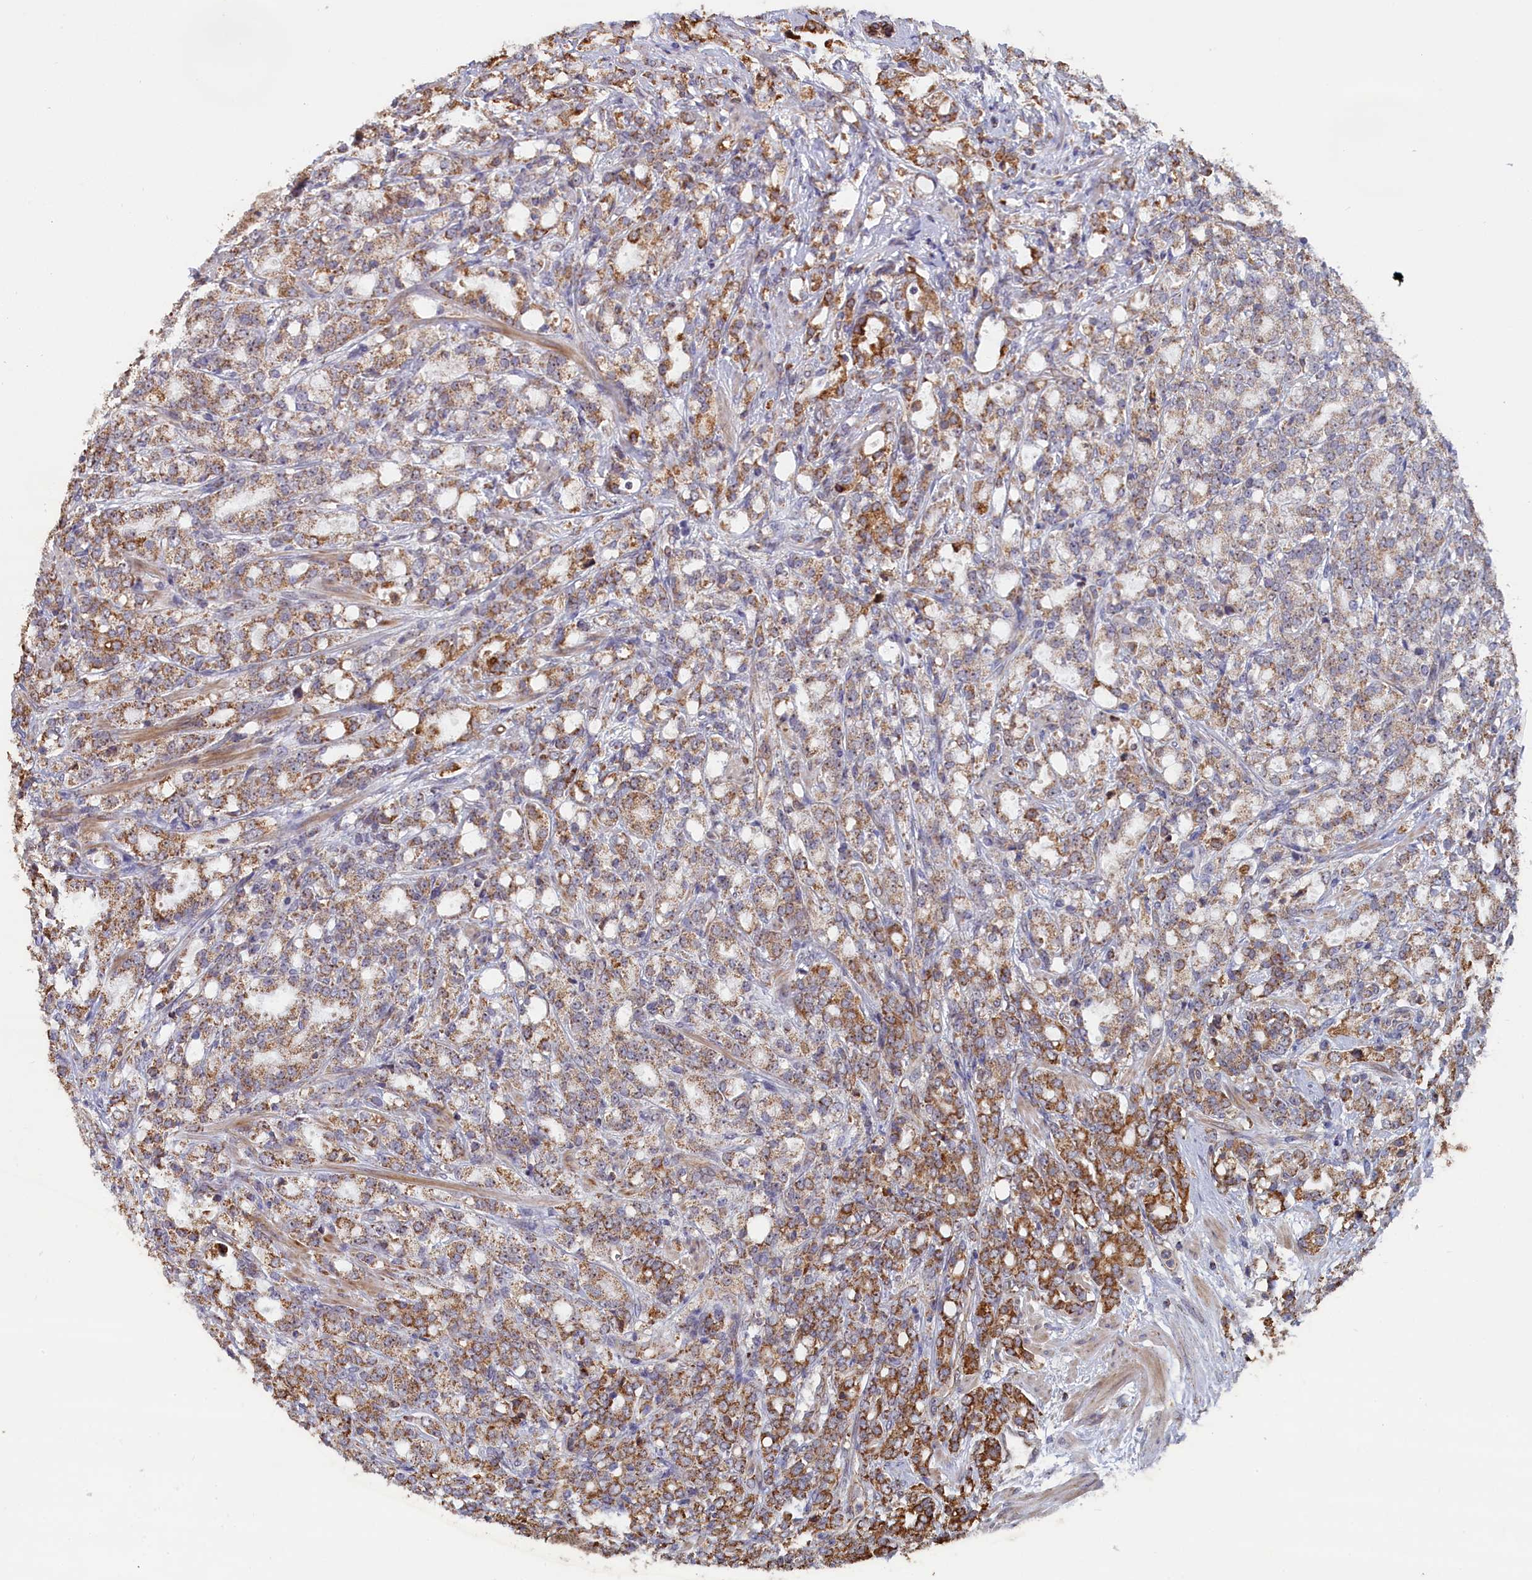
{"staining": {"intensity": "moderate", "quantity": ">75%", "location": "cytoplasmic/membranous,nuclear"}, "tissue": "prostate cancer", "cell_type": "Tumor cells", "image_type": "cancer", "snomed": [{"axis": "morphology", "description": "Adenocarcinoma, High grade"}, {"axis": "topography", "description": "Prostate"}], "caption": "DAB immunohistochemical staining of human prostate cancer exhibits moderate cytoplasmic/membranous and nuclear protein positivity in about >75% of tumor cells.", "gene": "ZNF816", "patient": {"sex": "male", "age": 62}}